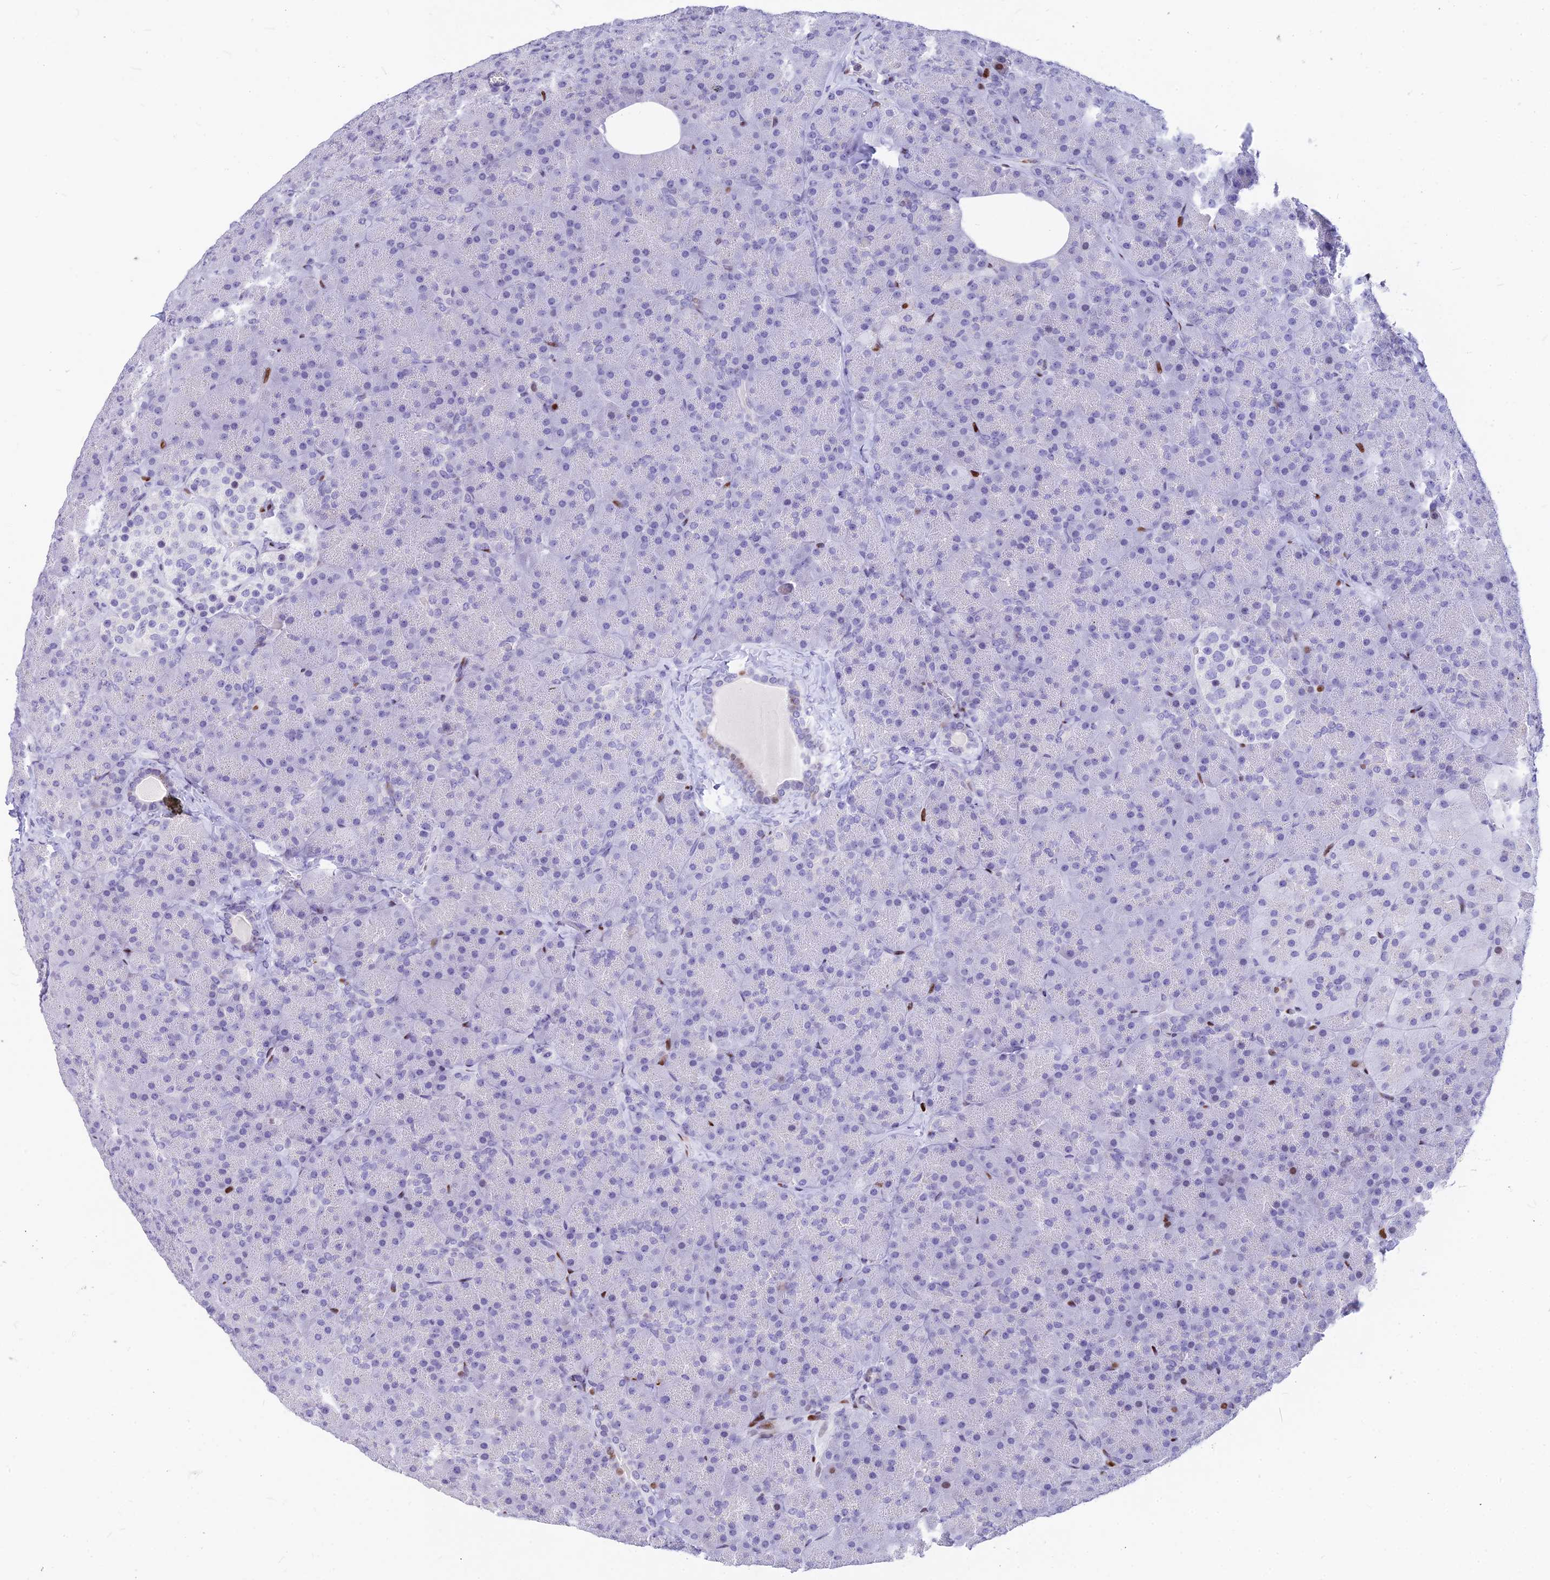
{"staining": {"intensity": "negative", "quantity": "none", "location": "none"}, "tissue": "pancreas", "cell_type": "Exocrine glandular cells", "image_type": "normal", "snomed": [{"axis": "morphology", "description": "Normal tissue, NOS"}, {"axis": "topography", "description": "Pancreas"}], "caption": "Immunohistochemistry (IHC) histopathology image of benign human pancreas stained for a protein (brown), which demonstrates no positivity in exocrine glandular cells. (Brightfield microscopy of DAB (3,3'-diaminobenzidine) IHC at high magnification).", "gene": "PRPS1", "patient": {"sex": "male", "age": 36}}